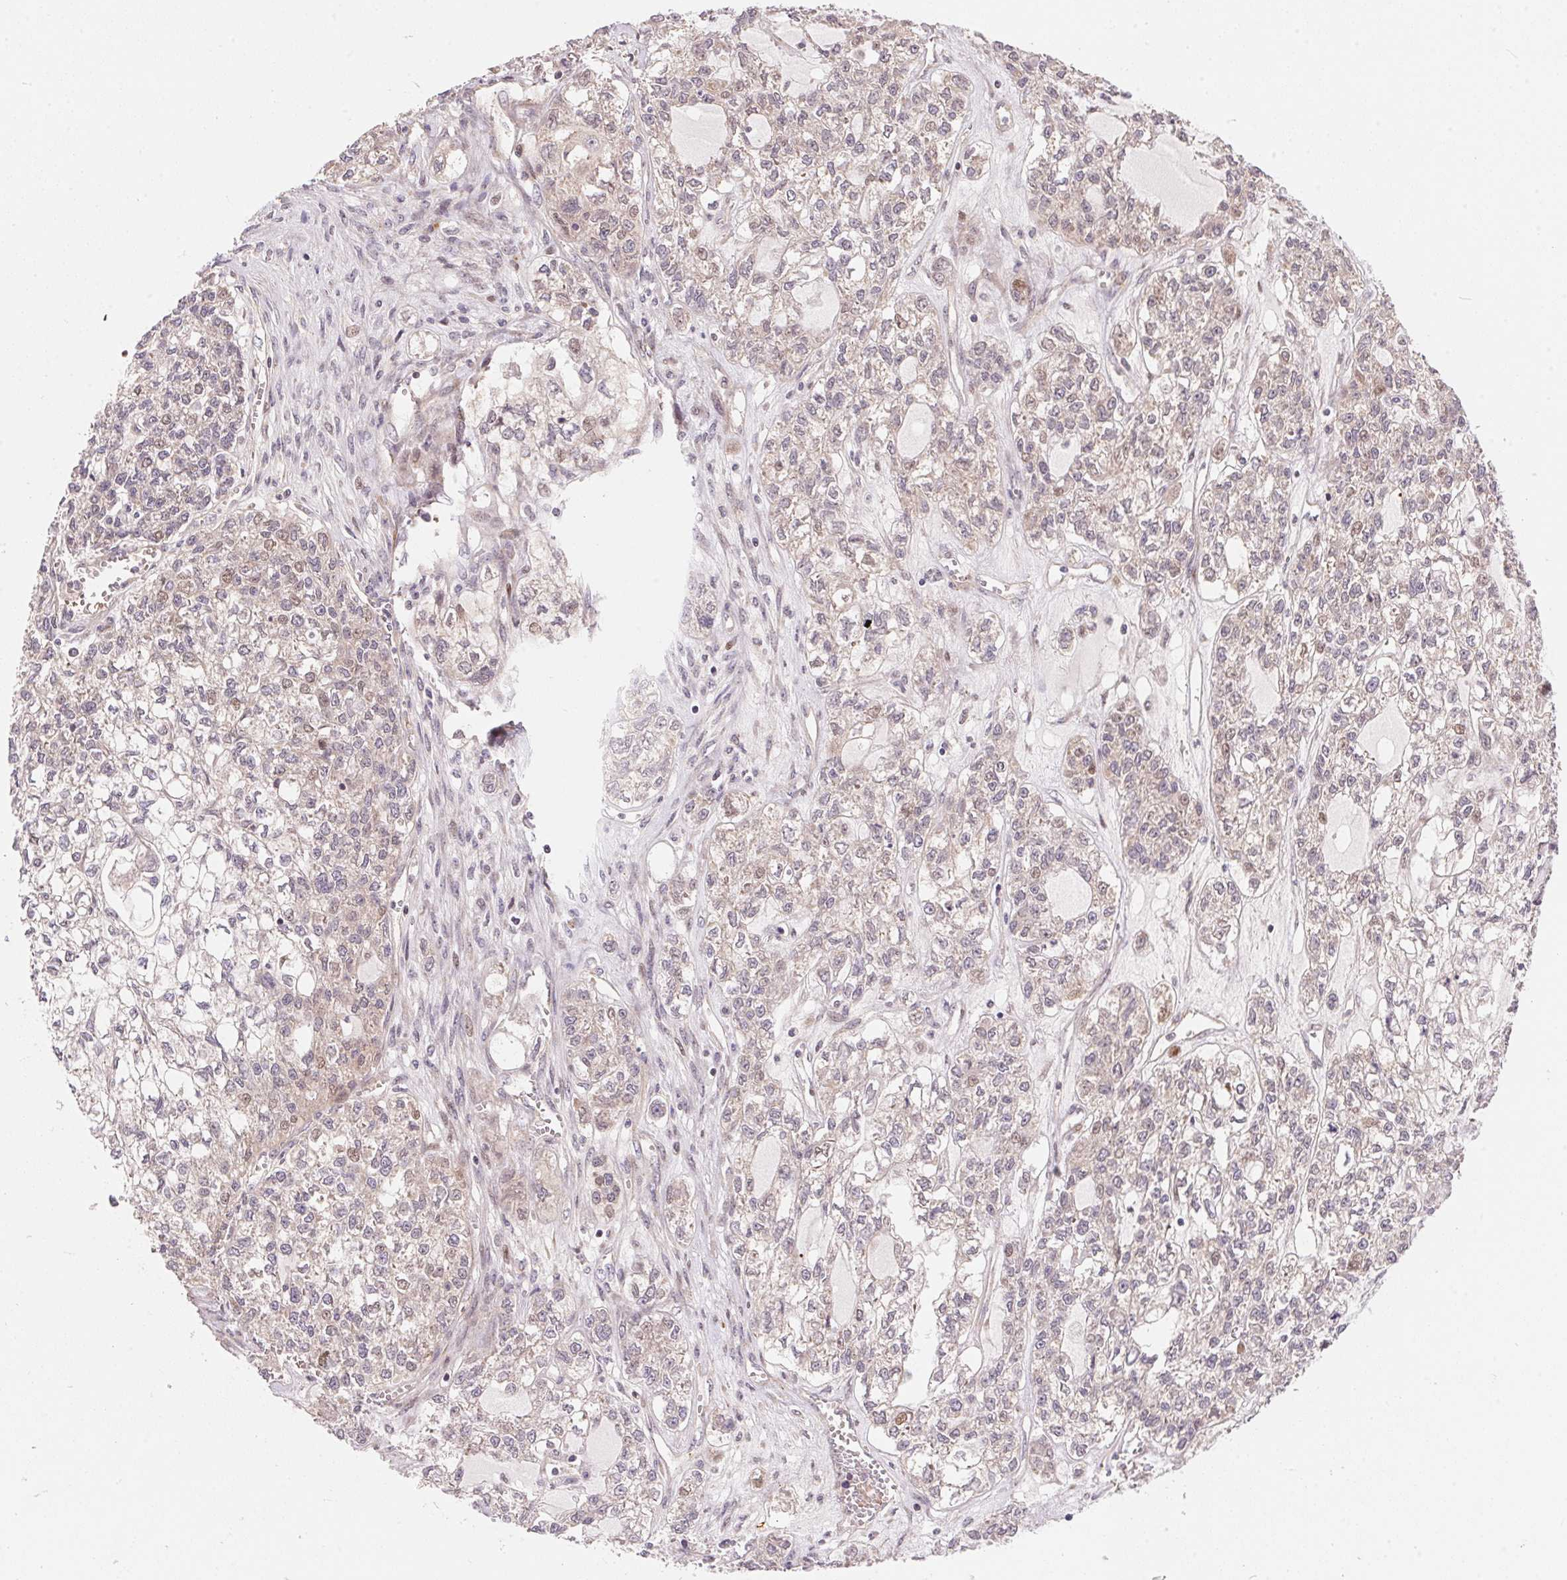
{"staining": {"intensity": "weak", "quantity": "25%-75%", "location": "cytoplasmic/membranous"}, "tissue": "ovarian cancer", "cell_type": "Tumor cells", "image_type": "cancer", "snomed": [{"axis": "morphology", "description": "Carcinoma, endometroid"}, {"axis": "topography", "description": "Ovary"}], "caption": "Weak cytoplasmic/membranous staining is identified in approximately 25%-75% of tumor cells in ovarian endometroid carcinoma.", "gene": "TNIP2", "patient": {"sex": "female", "age": 64}}